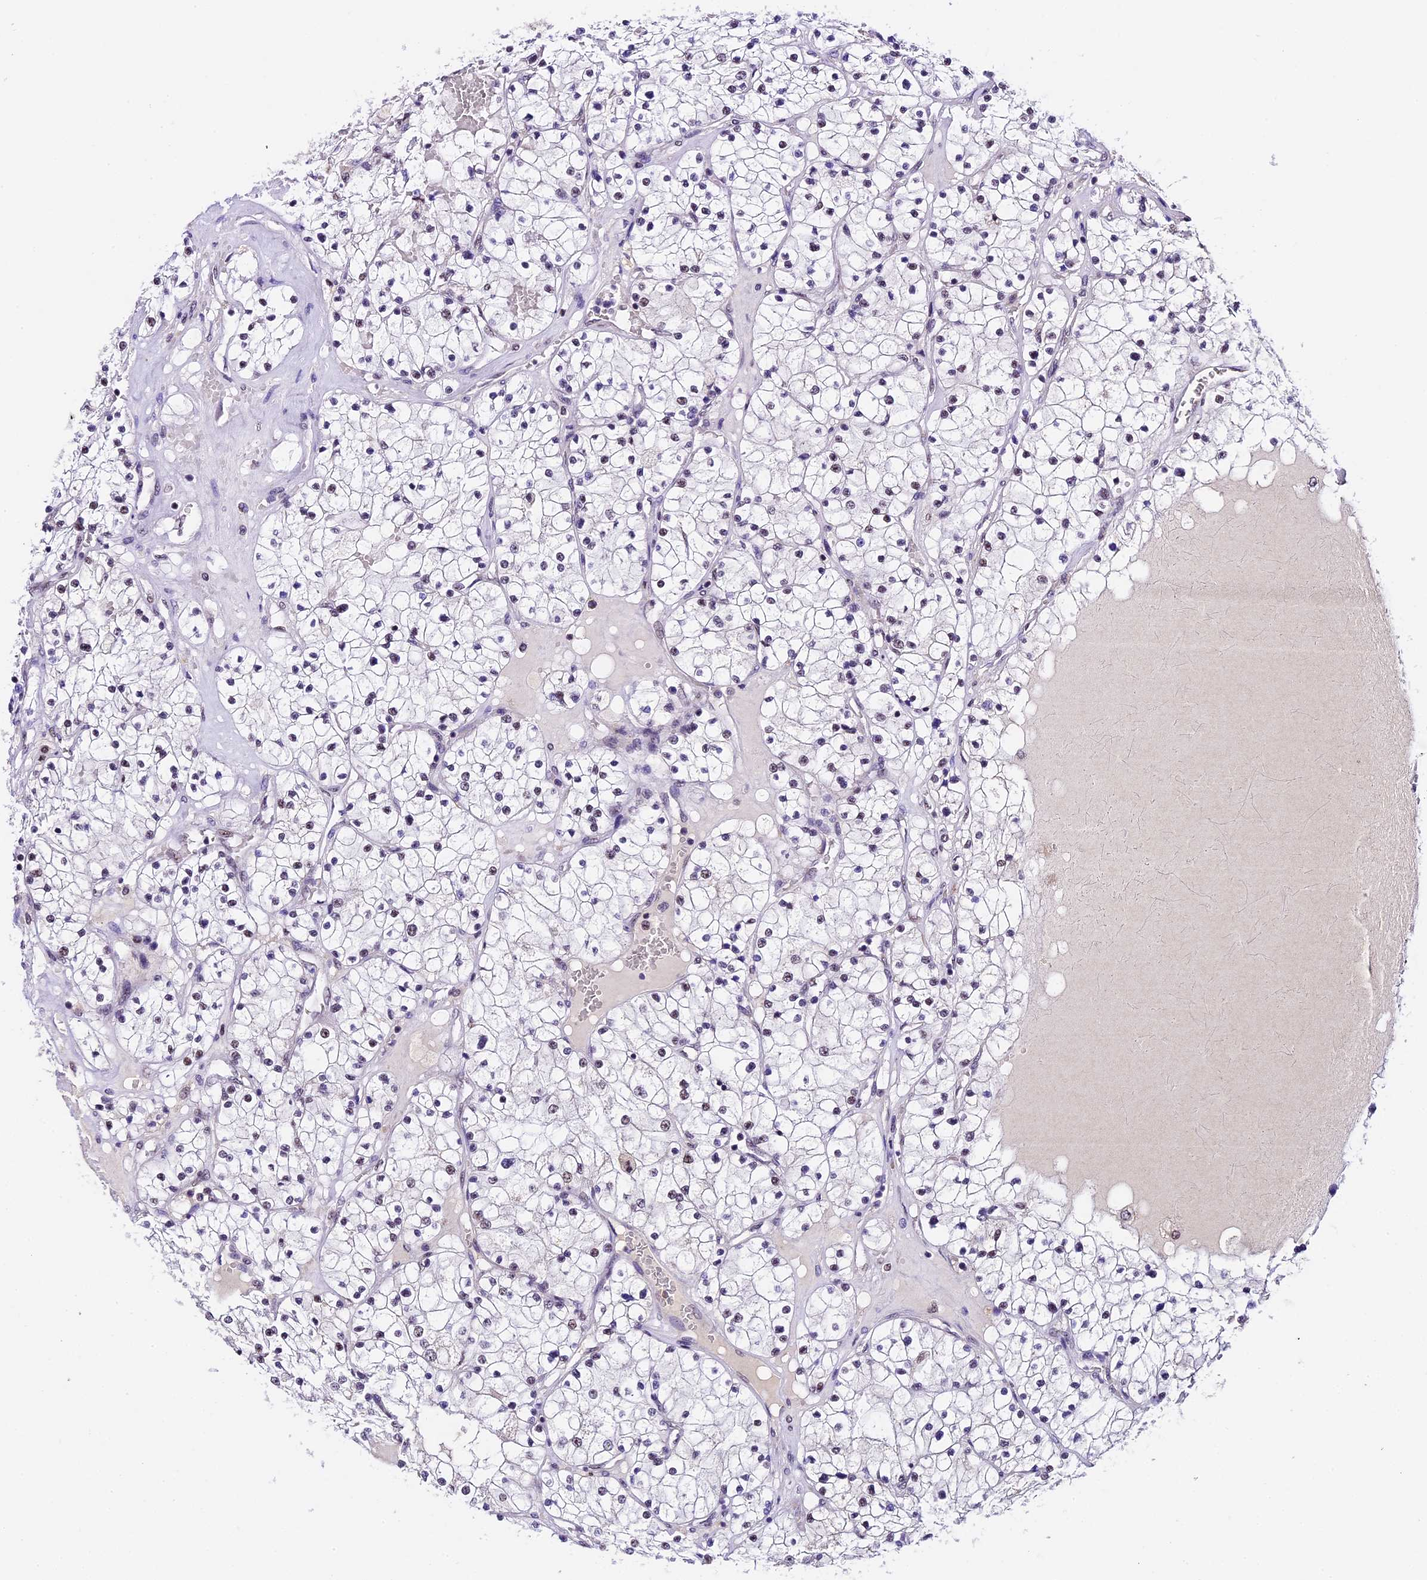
{"staining": {"intensity": "weak", "quantity": "<25%", "location": "nuclear"}, "tissue": "renal cancer", "cell_type": "Tumor cells", "image_type": "cancer", "snomed": [{"axis": "morphology", "description": "Normal tissue, NOS"}, {"axis": "morphology", "description": "Adenocarcinoma, NOS"}, {"axis": "topography", "description": "Kidney"}], "caption": "IHC of renal cancer demonstrates no staining in tumor cells.", "gene": "CARS2", "patient": {"sex": "male", "age": 68}}